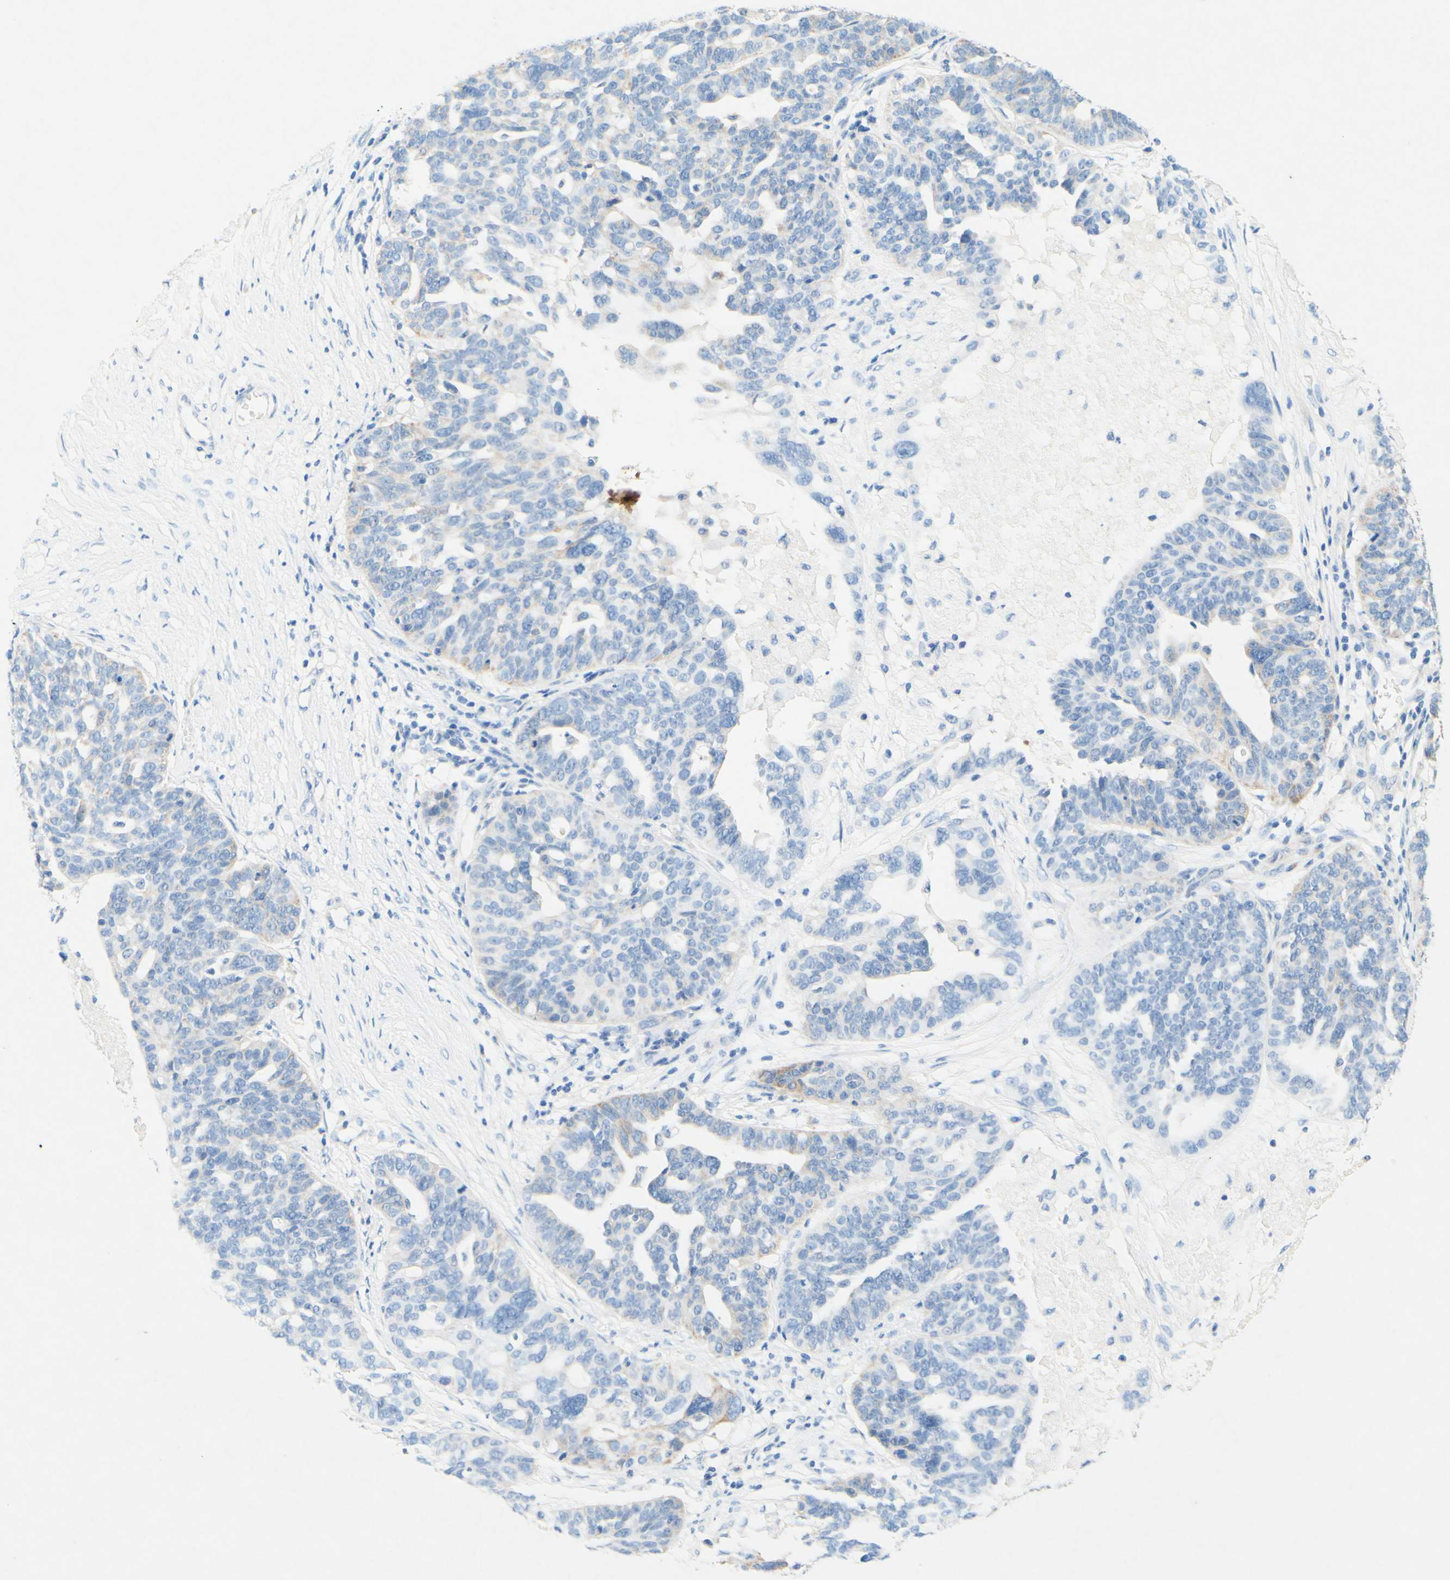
{"staining": {"intensity": "weak", "quantity": "<25%", "location": "cytoplasmic/membranous"}, "tissue": "ovarian cancer", "cell_type": "Tumor cells", "image_type": "cancer", "snomed": [{"axis": "morphology", "description": "Cystadenocarcinoma, serous, NOS"}, {"axis": "topography", "description": "Ovary"}], "caption": "An image of ovarian cancer stained for a protein demonstrates no brown staining in tumor cells.", "gene": "SLC46A1", "patient": {"sex": "female", "age": 59}}